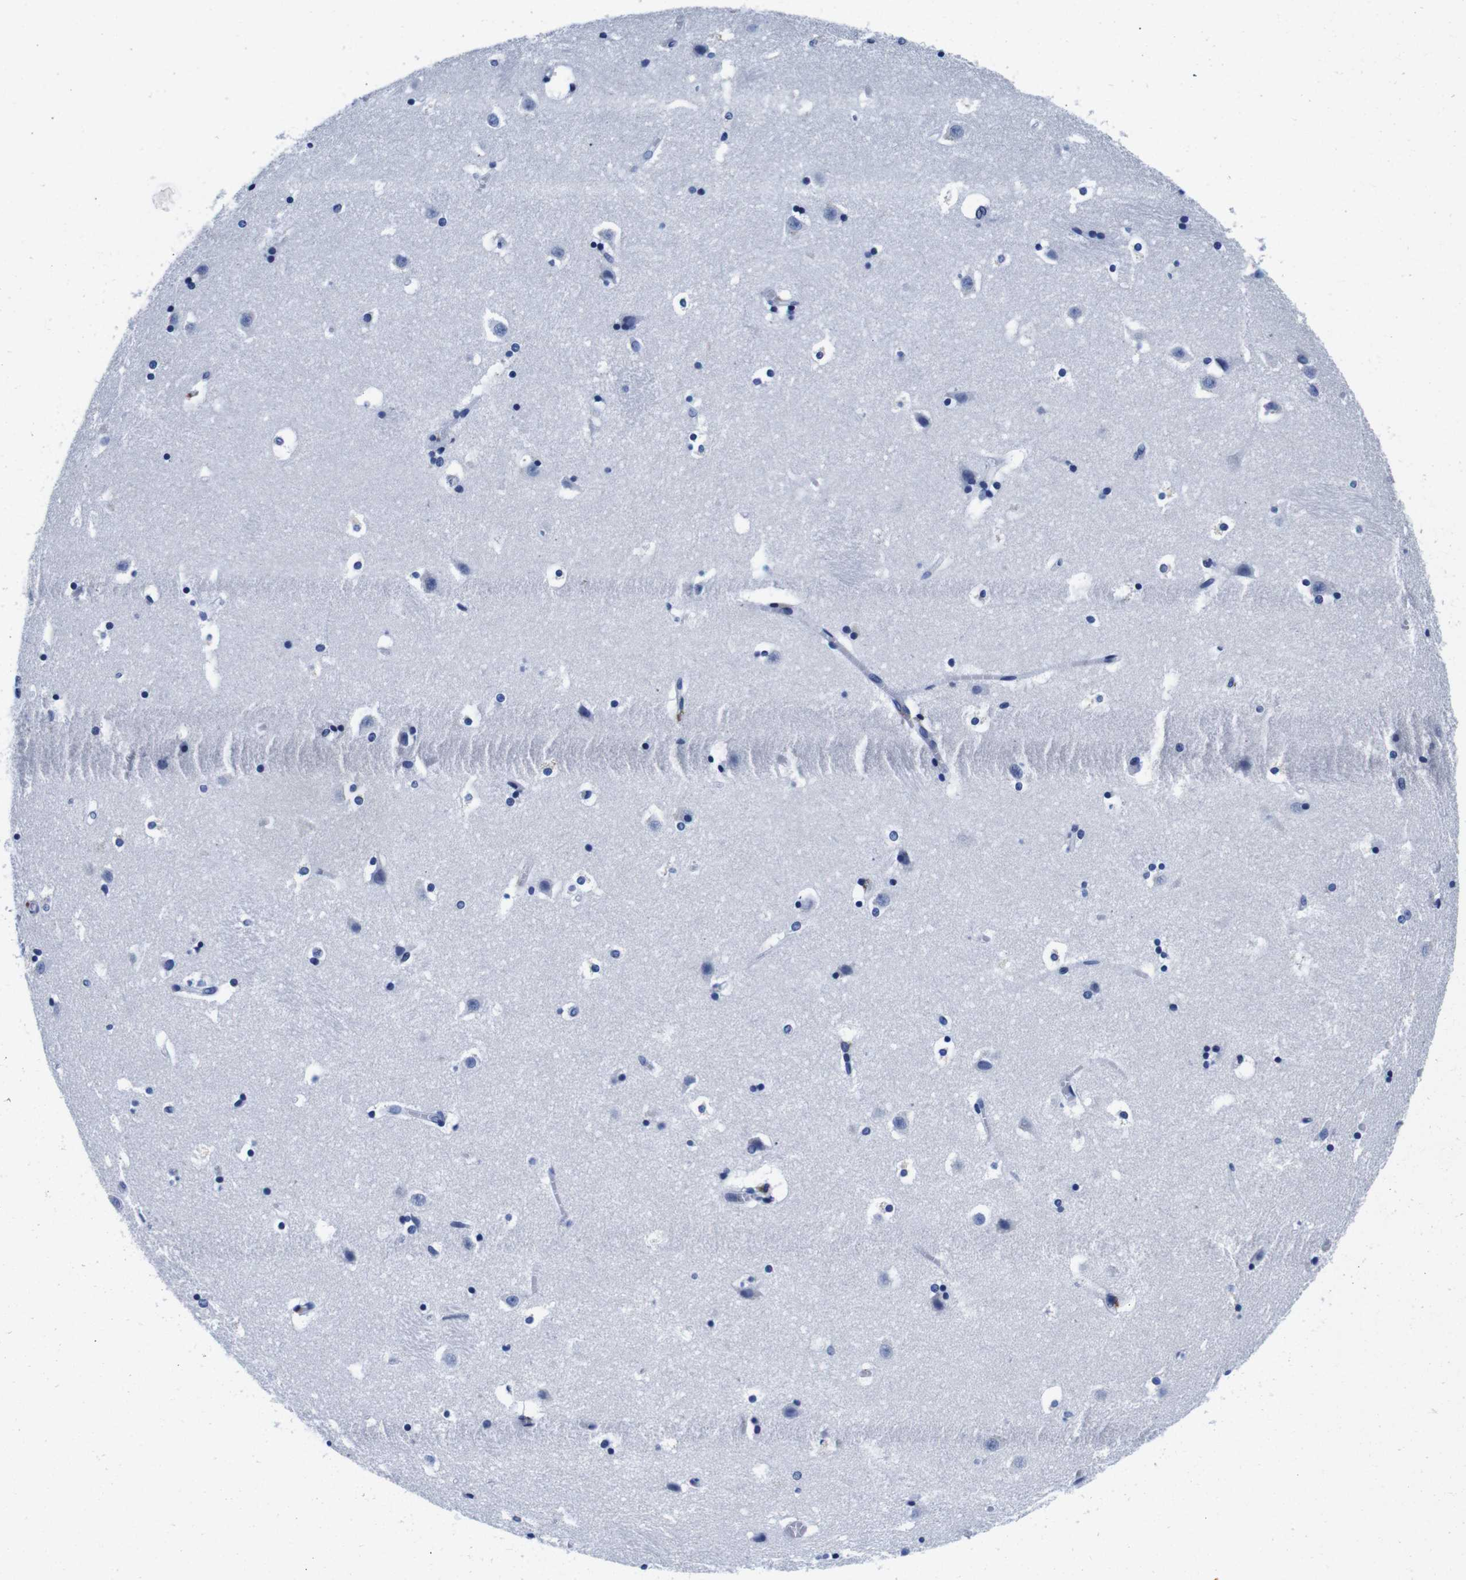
{"staining": {"intensity": "negative", "quantity": "none", "location": "none"}, "tissue": "caudate", "cell_type": "Glial cells", "image_type": "normal", "snomed": [{"axis": "morphology", "description": "Normal tissue, NOS"}, {"axis": "topography", "description": "Lateral ventricle wall"}], "caption": "High power microscopy image of an immunohistochemistry photomicrograph of normal caudate, revealing no significant expression in glial cells. The staining was performed using DAB to visualize the protein expression in brown, while the nuclei were stained in blue with hematoxylin (Magnification: 20x).", "gene": "ENSG00000248993", "patient": {"sex": "male", "age": 45}}